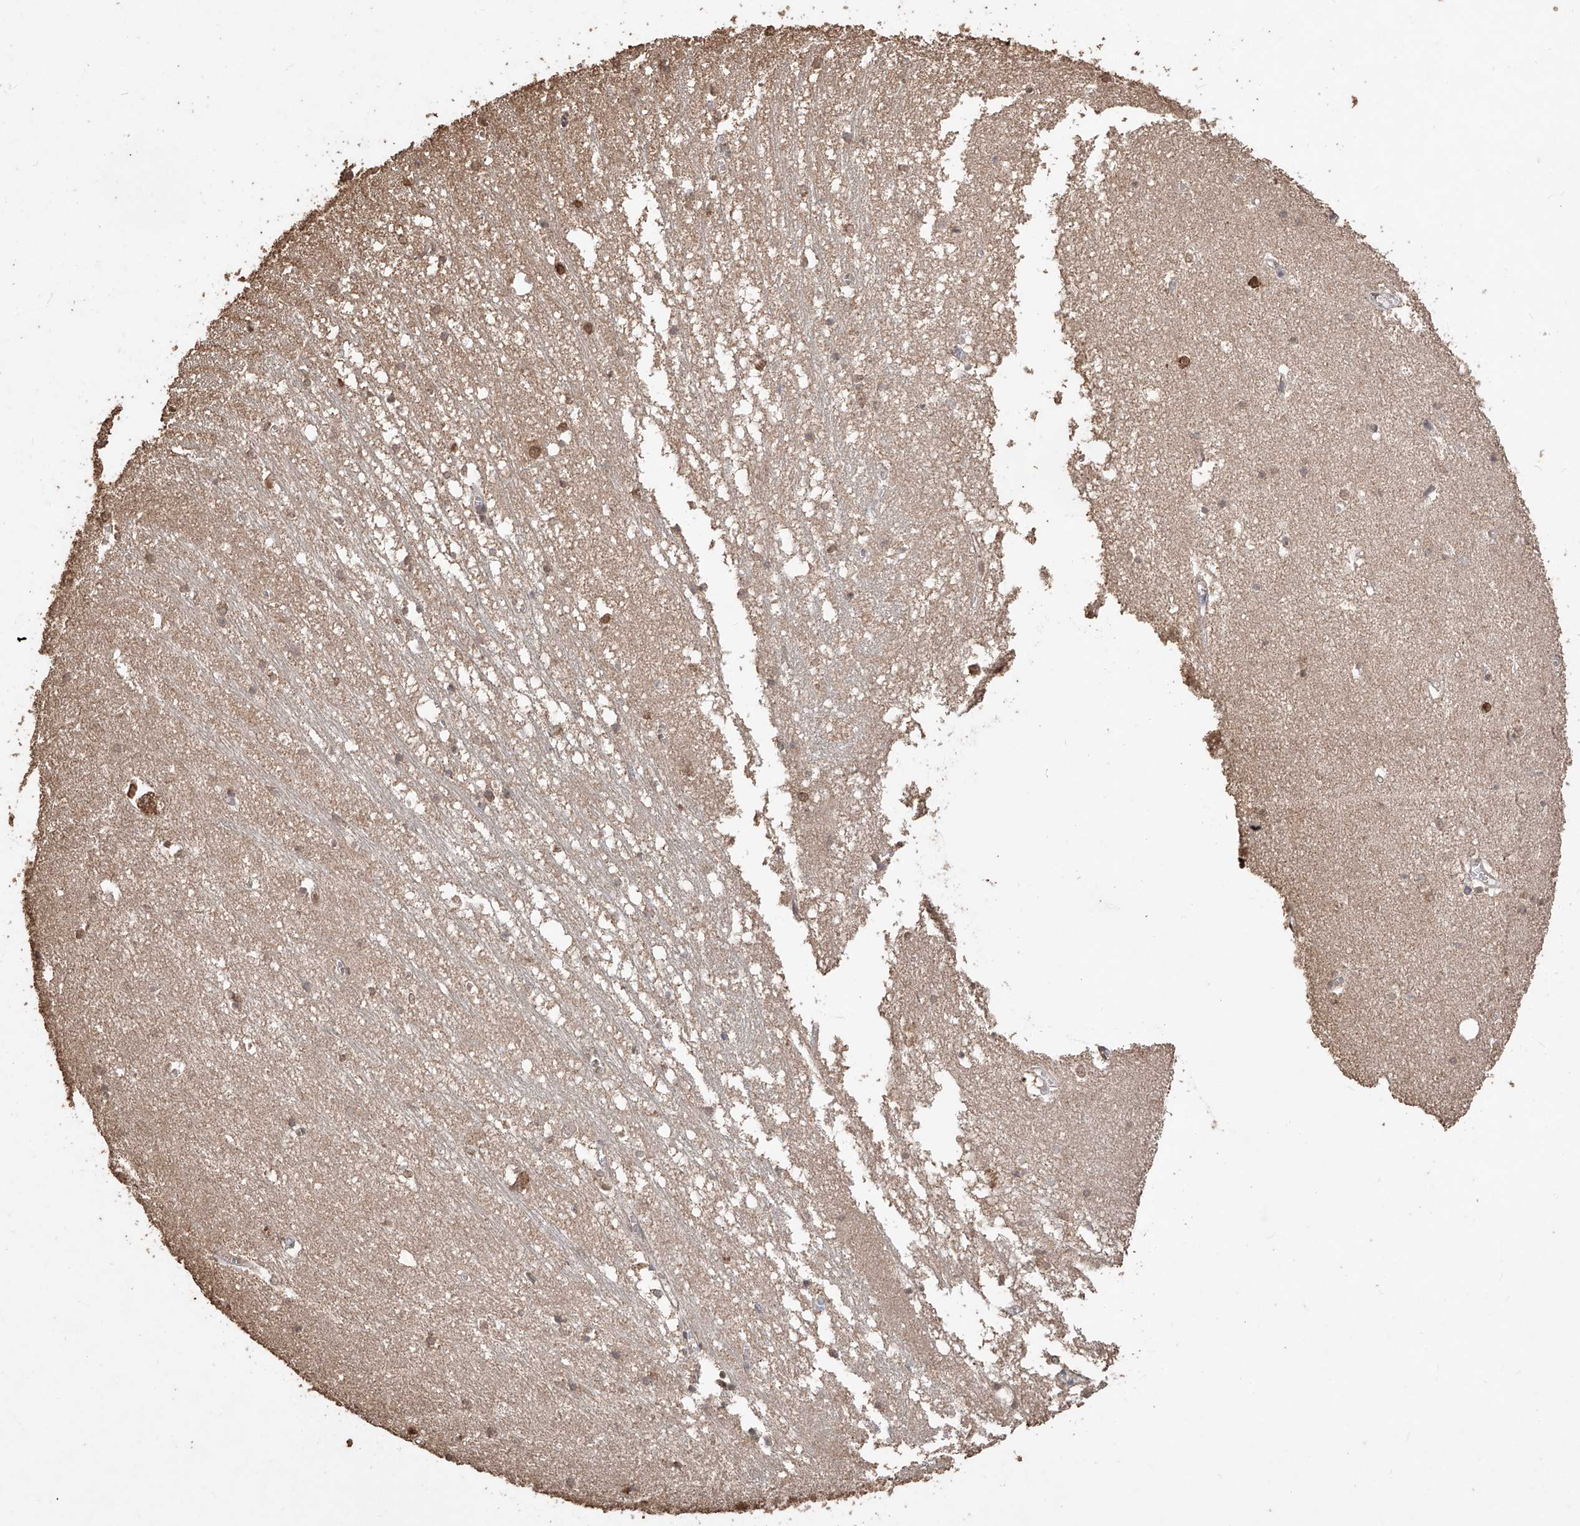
{"staining": {"intensity": "moderate", "quantity": "<25%", "location": "cytoplasmic/membranous,nuclear"}, "tissue": "hippocampus", "cell_type": "Glial cells", "image_type": "normal", "snomed": [{"axis": "morphology", "description": "Normal tissue, NOS"}, {"axis": "topography", "description": "Hippocampus"}], "caption": "High-magnification brightfield microscopy of normal hippocampus stained with DAB (brown) and counterstained with hematoxylin (blue). glial cells exhibit moderate cytoplasmic/membranous,nuclear staining is identified in about<25% of cells.", "gene": "ELOVL1", "patient": {"sex": "male", "age": 70}}